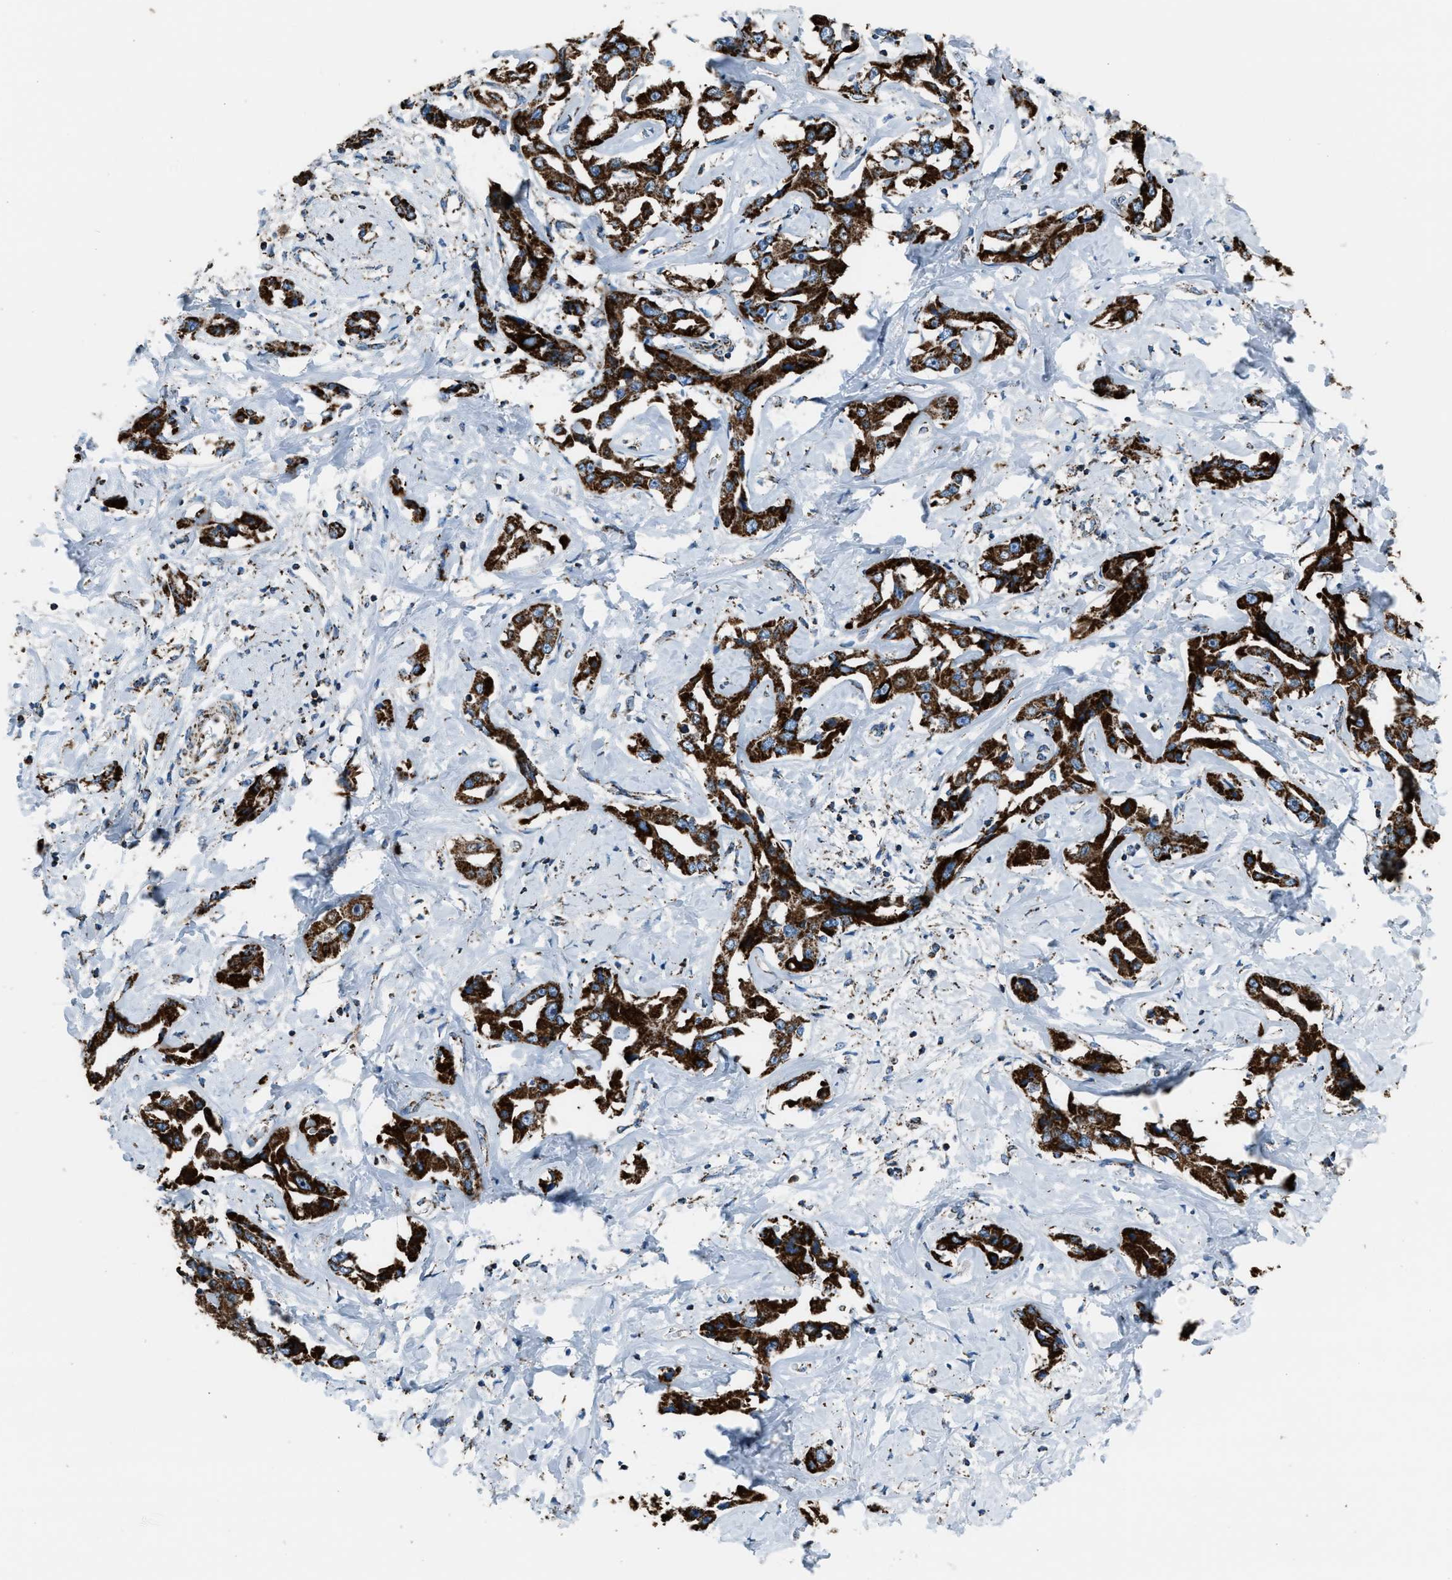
{"staining": {"intensity": "strong", "quantity": ">75%", "location": "cytoplasmic/membranous"}, "tissue": "liver cancer", "cell_type": "Tumor cells", "image_type": "cancer", "snomed": [{"axis": "morphology", "description": "Cholangiocarcinoma"}, {"axis": "topography", "description": "Liver"}], "caption": "Immunohistochemical staining of liver cancer demonstrates high levels of strong cytoplasmic/membranous positivity in about >75% of tumor cells.", "gene": "MDH2", "patient": {"sex": "male", "age": 59}}